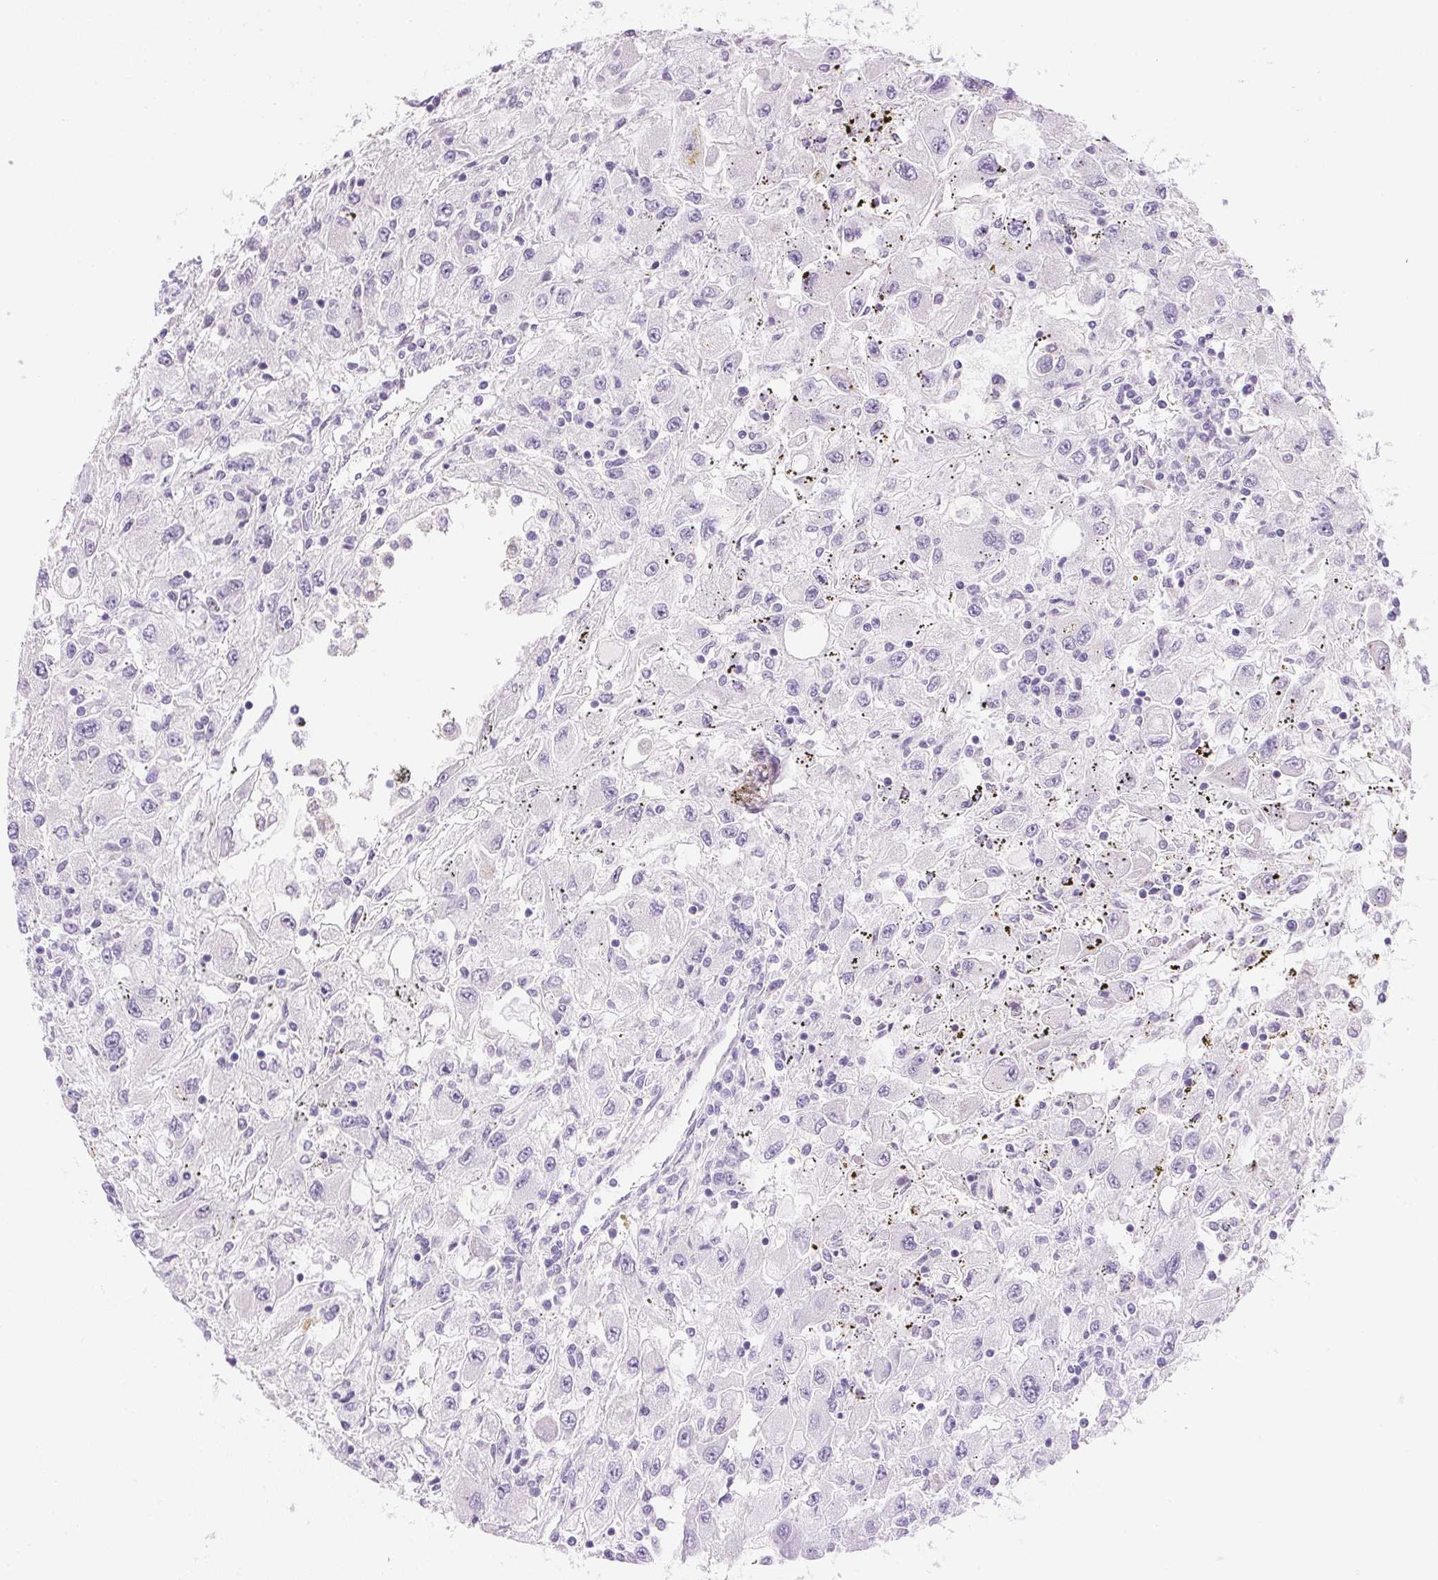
{"staining": {"intensity": "negative", "quantity": "none", "location": "none"}, "tissue": "renal cancer", "cell_type": "Tumor cells", "image_type": "cancer", "snomed": [{"axis": "morphology", "description": "Adenocarcinoma, NOS"}, {"axis": "topography", "description": "Kidney"}], "caption": "Tumor cells show no significant protein positivity in renal adenocarcinoma. Brightfield microscopy of IHC stained with DAB (brown) and hematoxylin (blue), captured at high magnification.", "gene": "TEKT1", "patient": {"sex": "female", "age": 67}}